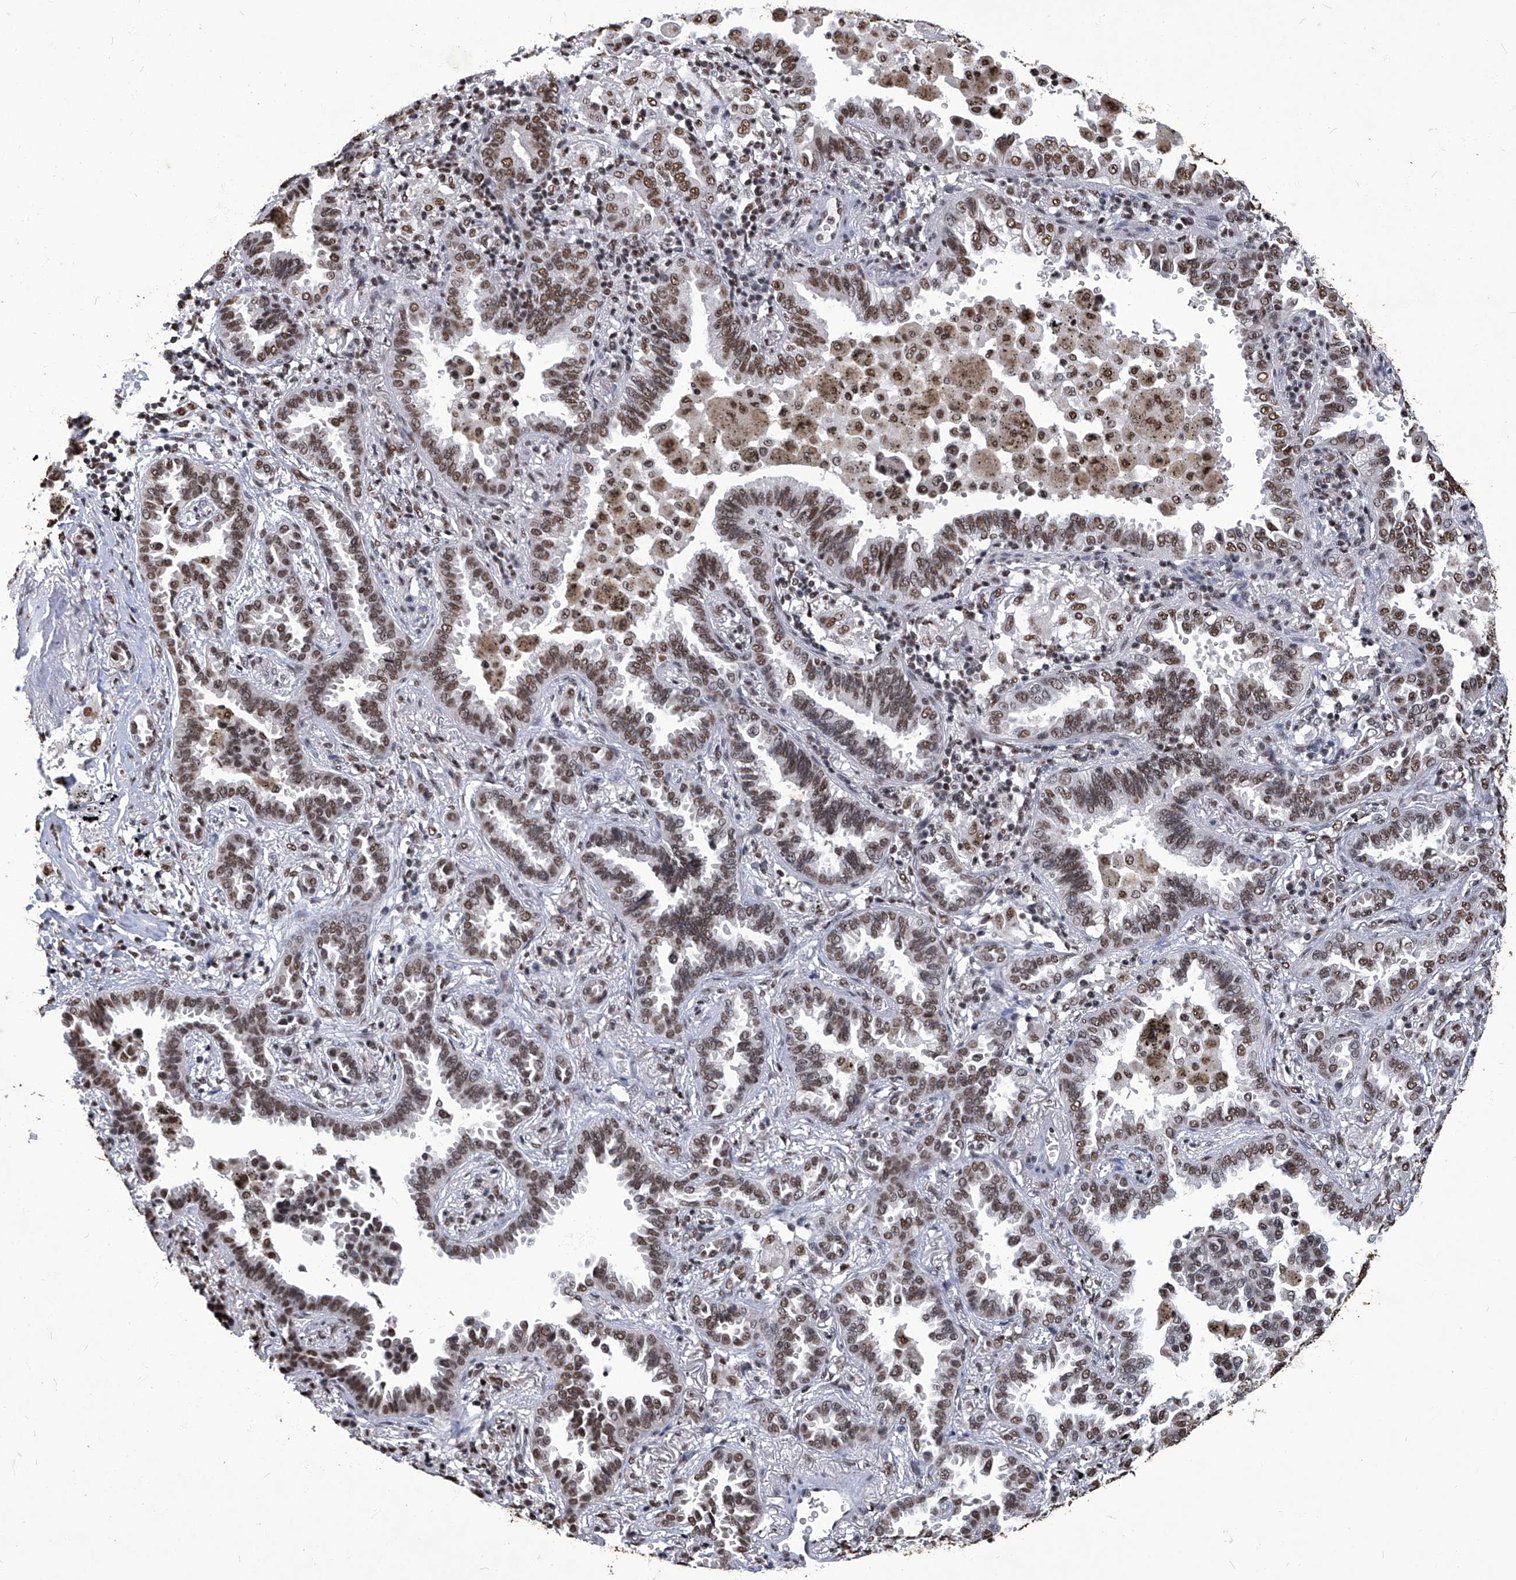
{"staining": {"intensity": "moderate", "quantity": ">75%", "location": "nuclear"}, "tissue": "lung cancer", "cell_type": "Tumor cells", "image_type": "cancer", "snomed": [{"axis": "morphology", "description": "Normal tissue, NOS"}, {"axis": "morphology", "description": "Adenocarcinoma, NOS"}, {"axis": "topography", "description": "Lung"}], "caption": "Tumor cells show medium levels of moderate nuclear staining in about >75% of cells in human lung adenocarcinoma.", "gene": "HBP1", "patient": {"sex": "male", "age": 59}}